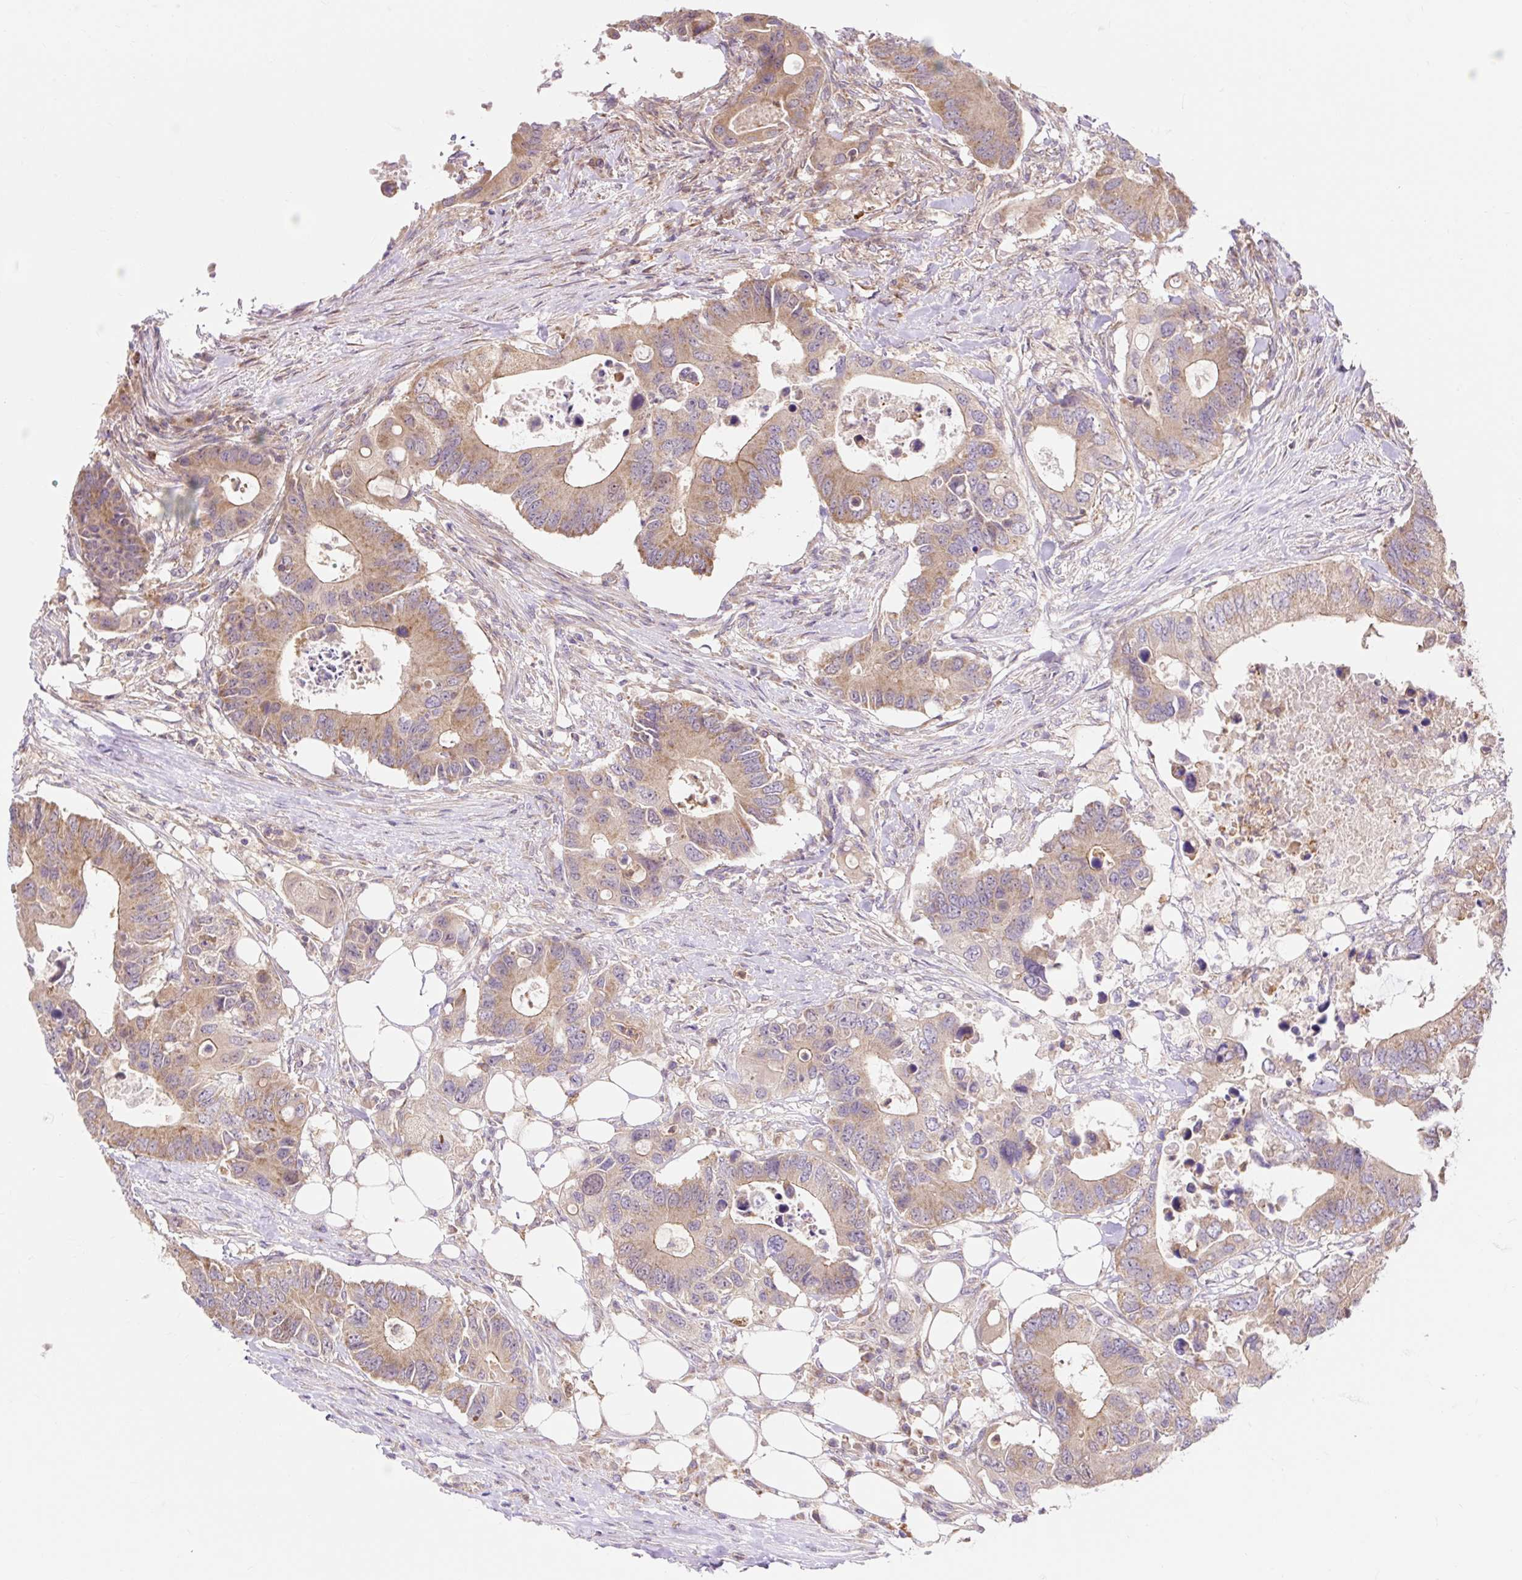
{"staining": {"intensity": "moderate", "quantity": ">75%", "location": "cytoplasmic/membranous"}, "tissue": "colorectal cancer", "cell_type": "Tumor cells", "image_type": "cancer", "snomed": [{"axis": "morphology", "description": "Adenocarcinoma, NOS"}, {"axis": "topography", "description": "Colon"}], "caption": "Protein expression analysis of human colorectal cancer reveals moderate cytoplasmic/membranous staining in approximately >75% of tumor cells.", "gene": "TRIAP1", "patient": {"sex": "male", "age": 71}}